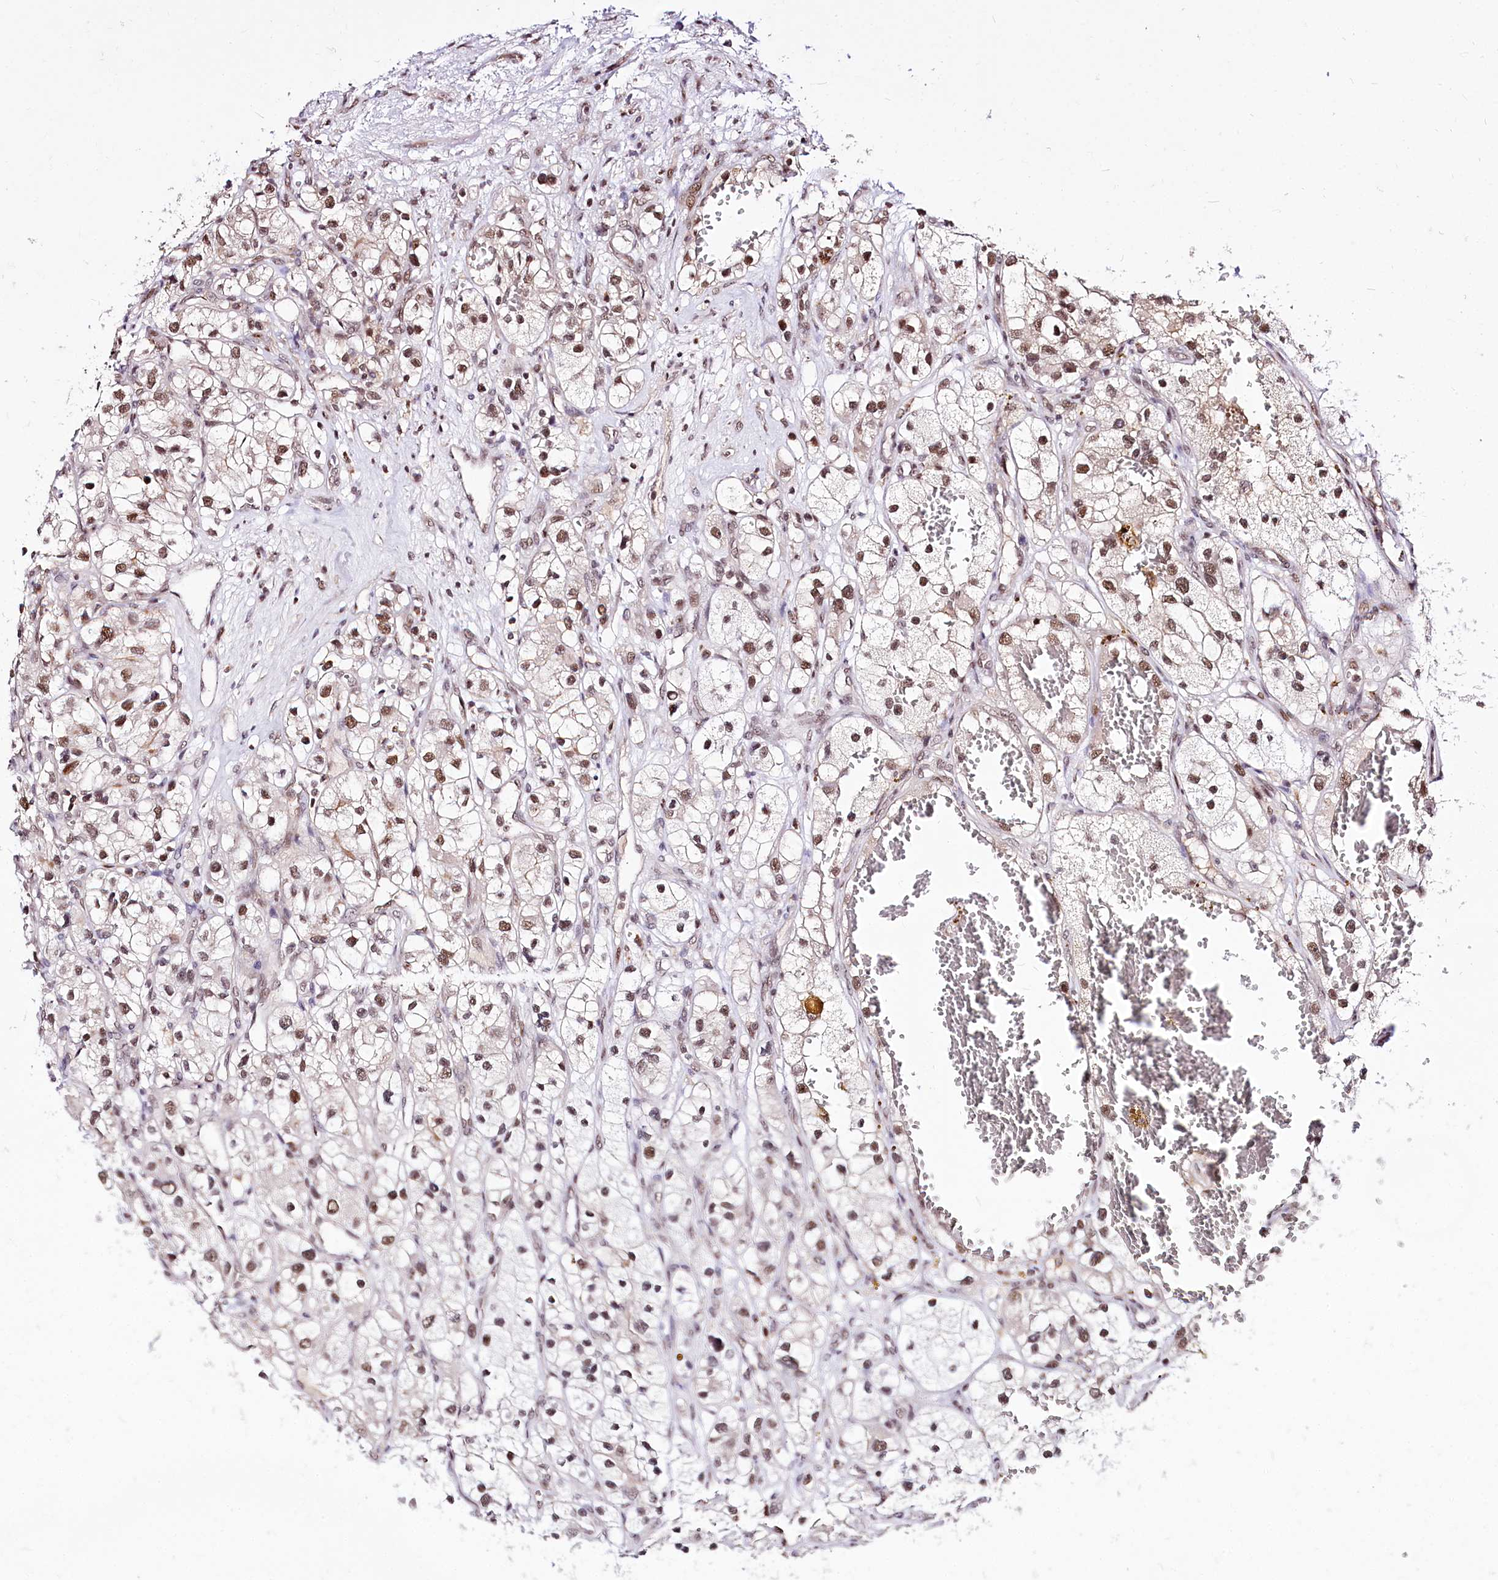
{"staining": {"intensity": "weak", "quantity": ">75%", "location": "nuclear"}, "tissue": "renal cancer", "cell_type": "Tumor cells", "image_type": "cancer", "snomed": [{"axis": "morphology", "description": "Adenocarcinoma, NOS"}, {"axis": "topography", "description": "Kidney"}], "caption": "A brown stain highlights weak nuclear positivity of a protein in renal adenocarcinoma tumor cells.", "gene": "POLA2", "patient": {"sex": "female", "age": 57}}